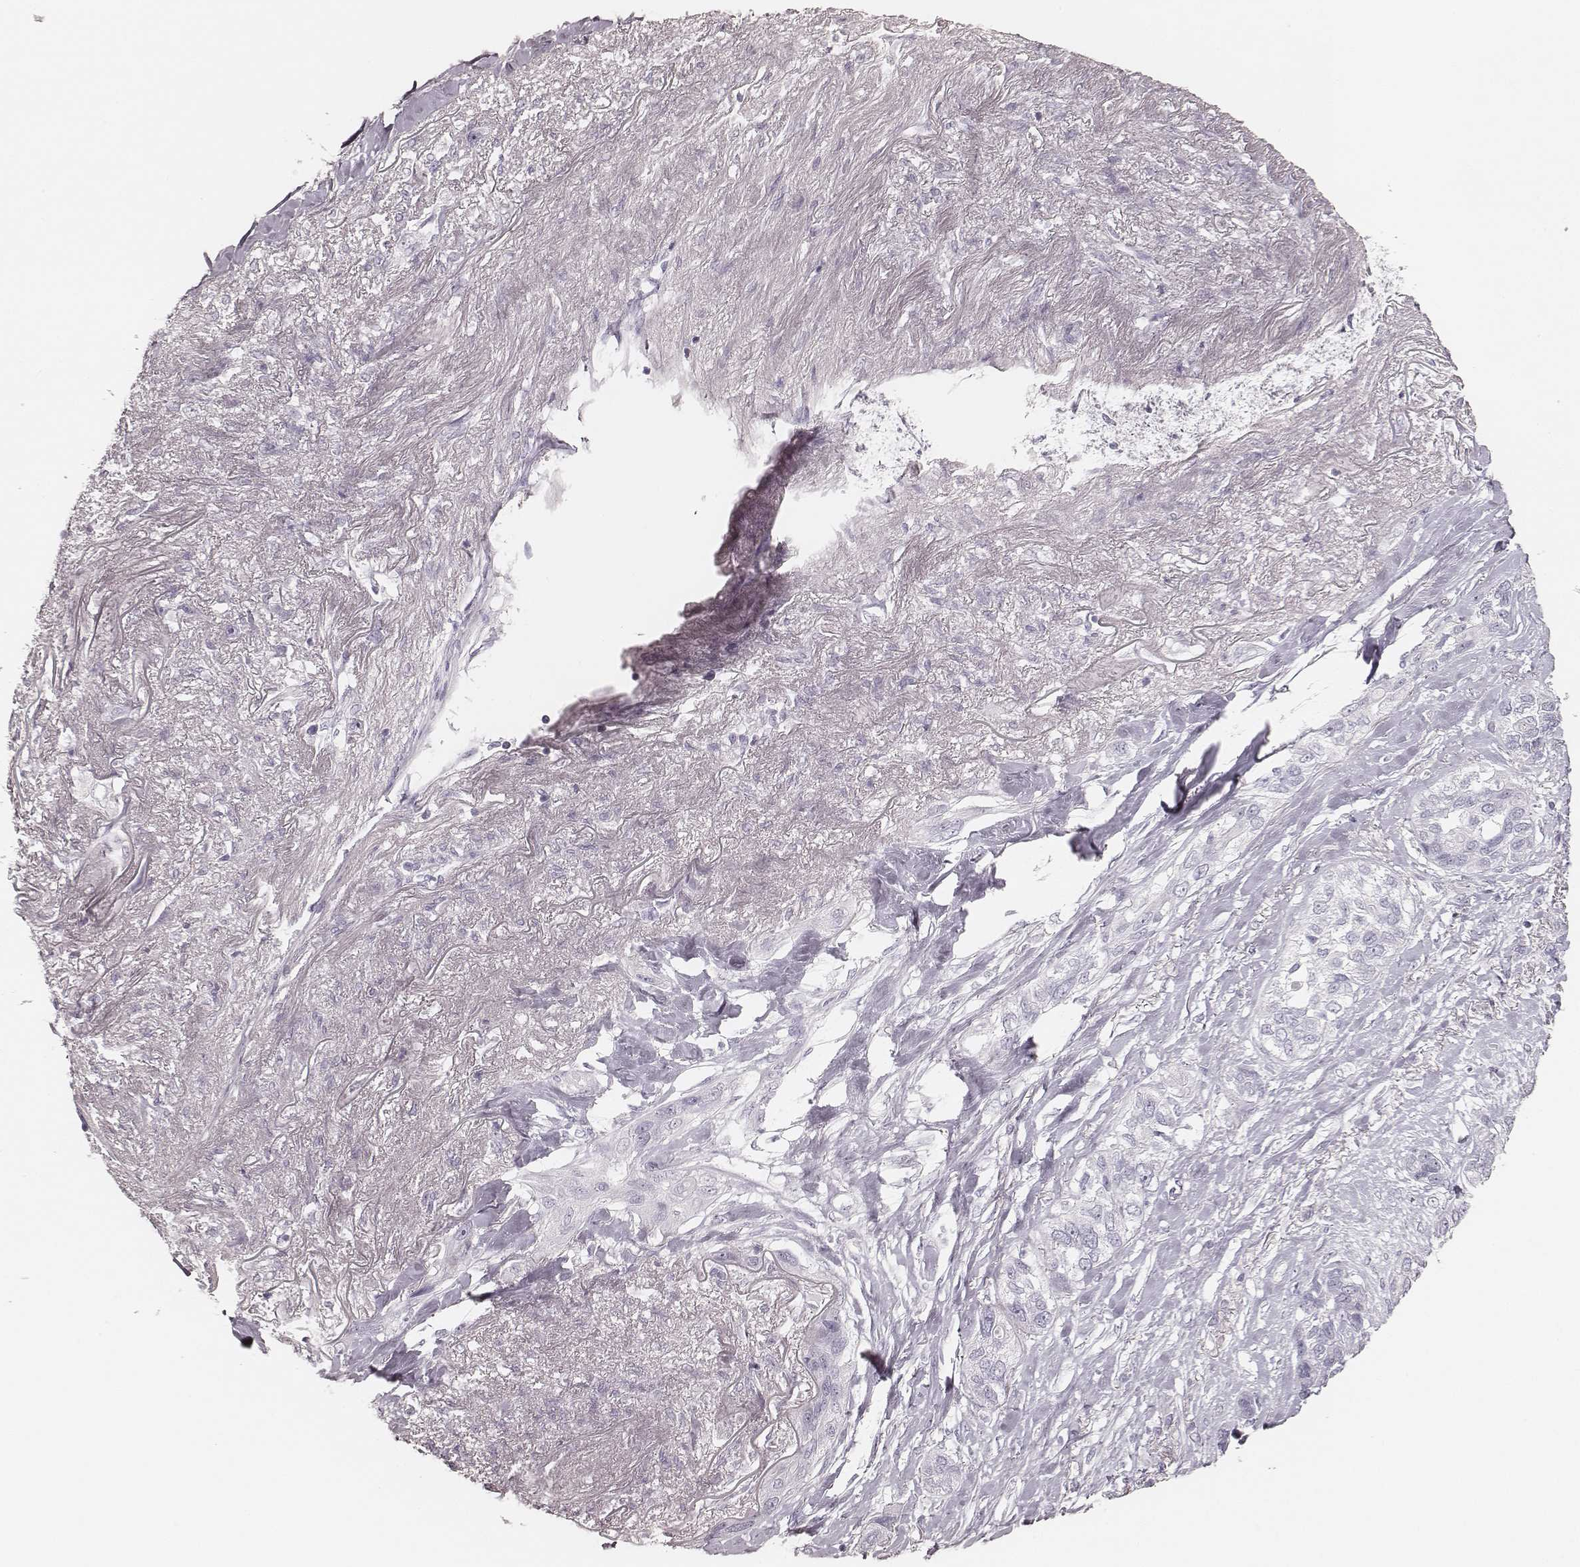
{"staining": {"intensity": "negative", "quantity": "none", "location": "none"}, "tissue": "lung cancer", "cell_type": "Tumor cells", "image_type": "cancer", "snomed": [{"axis": "morphology", "description": "Squamous cell carcinoma, NOS"}, {"axis": "topography", "description": "Lung"}], "caption": "IHC of squamous cell carcinoma (lung) displays no staining in tumor cells.", "gene": "KRT82", "patient": {"sex": "female", "age": 70}}